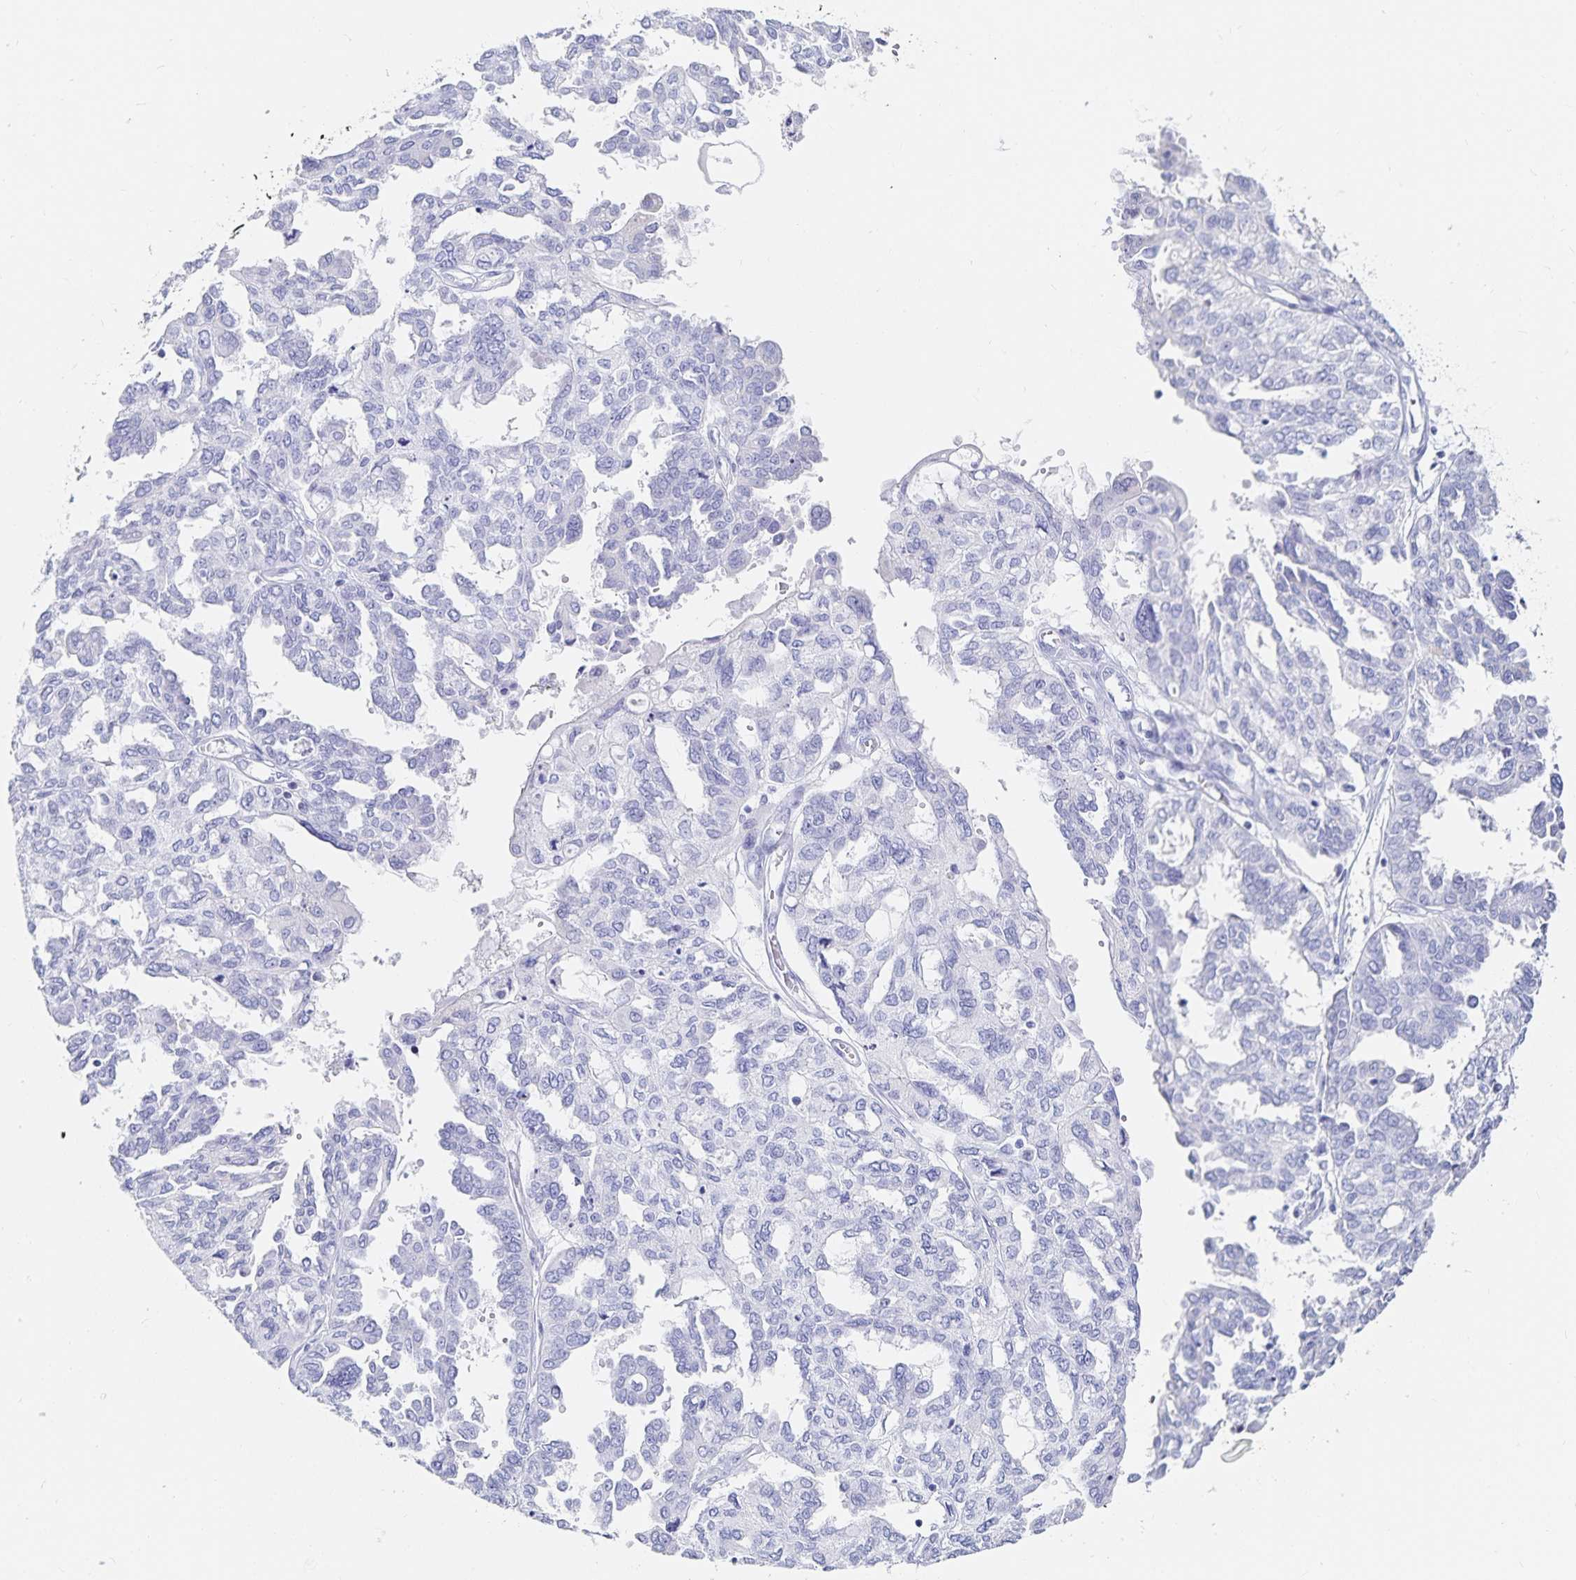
{"staining": {"intensity": "negative", "quantity": "none", "location": "none"}, "tissue": "ovarian cancer", "cell_type": "Tumor cells", "image_type": "cancer", "snomed": [{"axis": "morphology", "description": "Cystadenocarcinoma, serous, NOS"}, {"axis": "topography", "description": "Ovary"}], "caption": "The immunohistochemistry (IHC) image has no significant expression in tumor cells of ovarian cancer (serous cystadenocarcinoma) tissue. (Immunohistochemistry (ihc), brightfield microscopy, high magnification).", "gene": "TNIP1", "patient": {"sex": "female", "age": 53}}